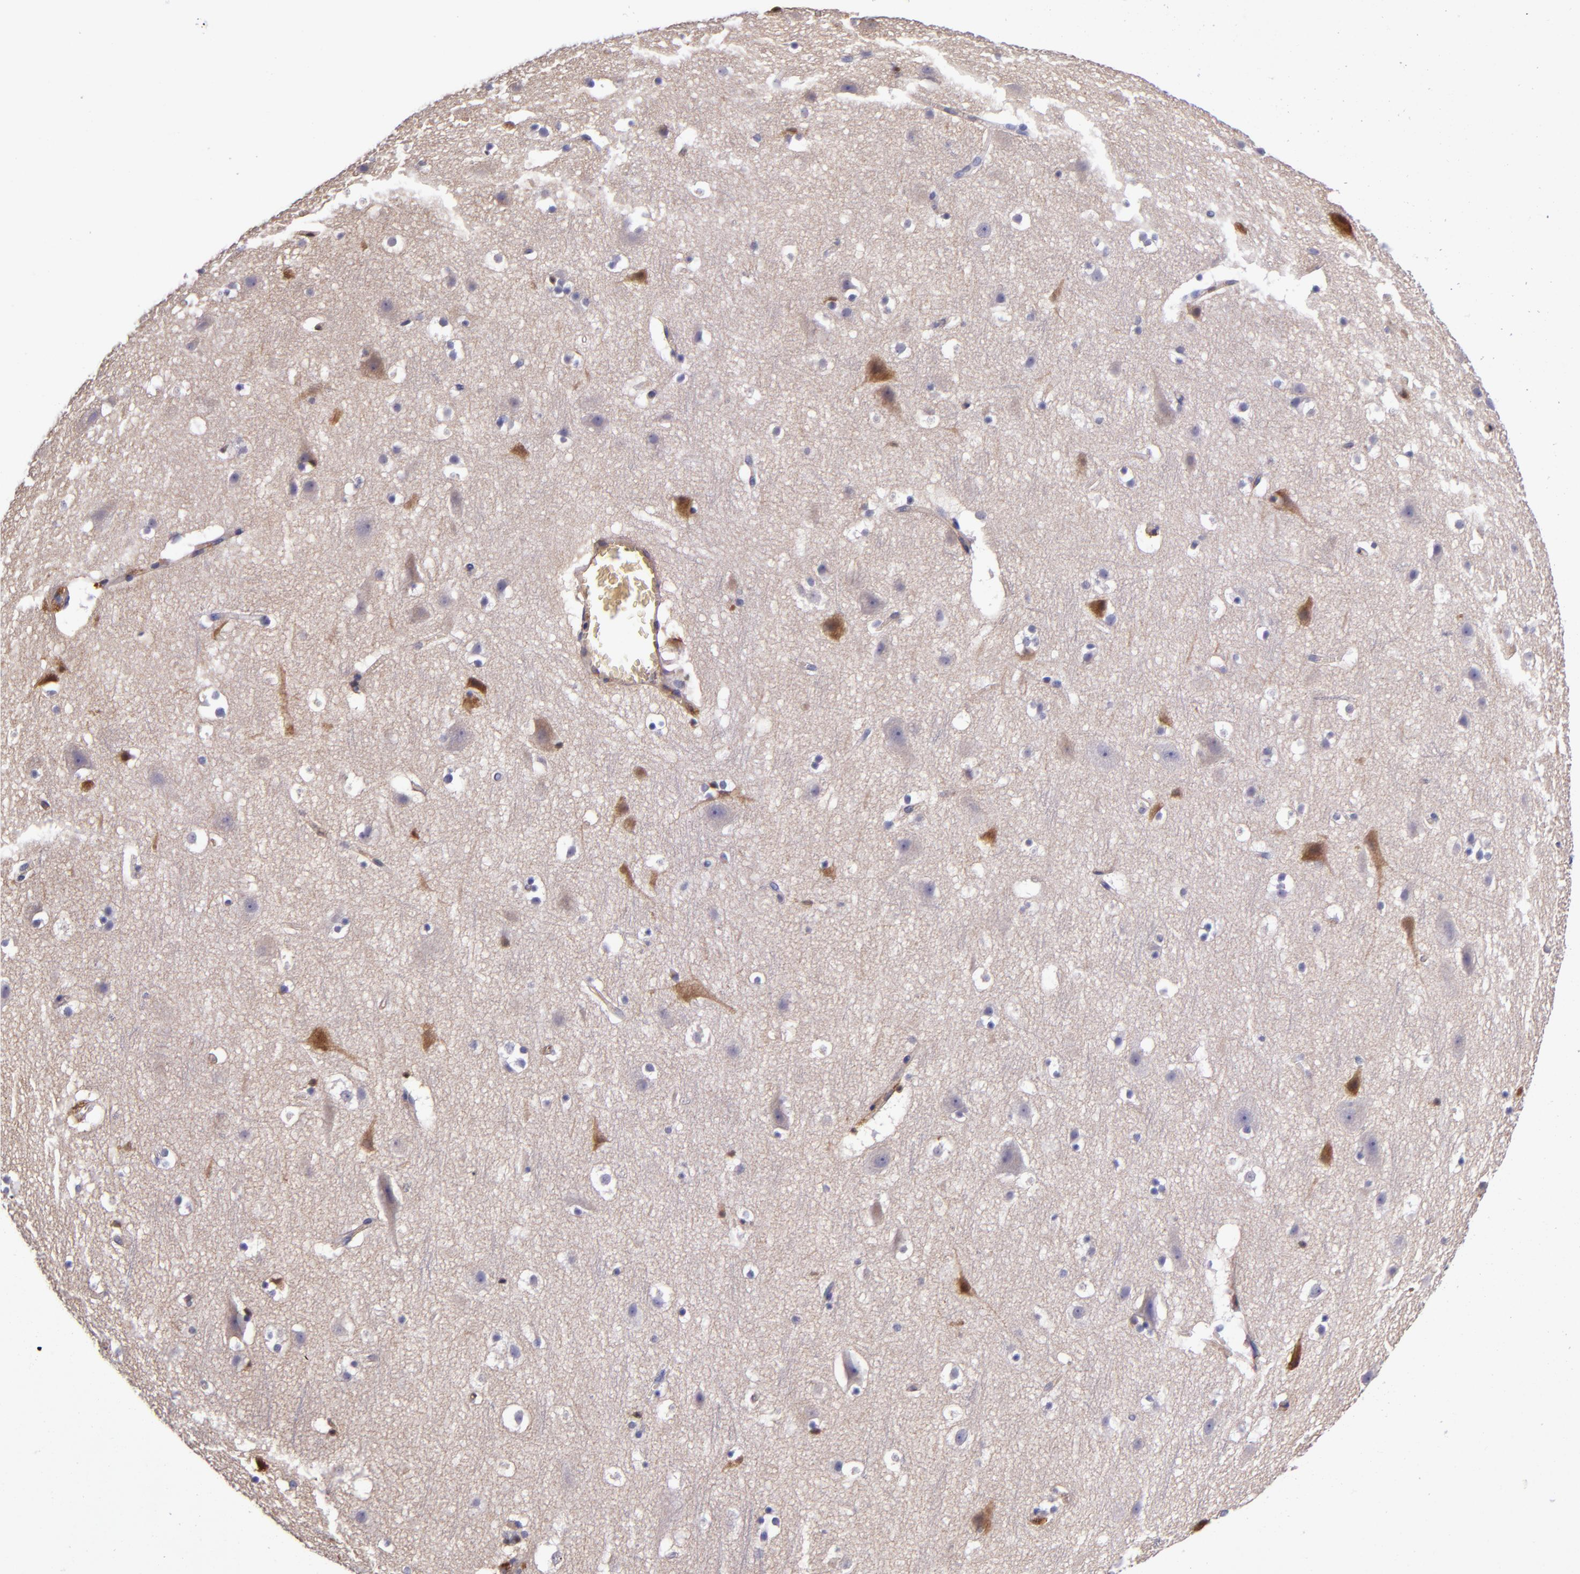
{"staining": {"intensity": "weak", "quantity": ">75%", "location": "cytoplasmic/membranous"}, "tissue": "cerebral cortex", "cell_type": "Endothelial cells", "image_type": "normal", "snomed": [{"axis": "morphology", "description": "Normal tissue, NOS"}, {"axis": "topography", "description": "Cerebral cortex"}], "caption": "Weak cytoplasmic/membranous positivity is present in about >75% of endothelial cells in unremarkable cerebral cortex.", "gene": "CLEC3B", "patient": {"sex": "male", "age": 45}}